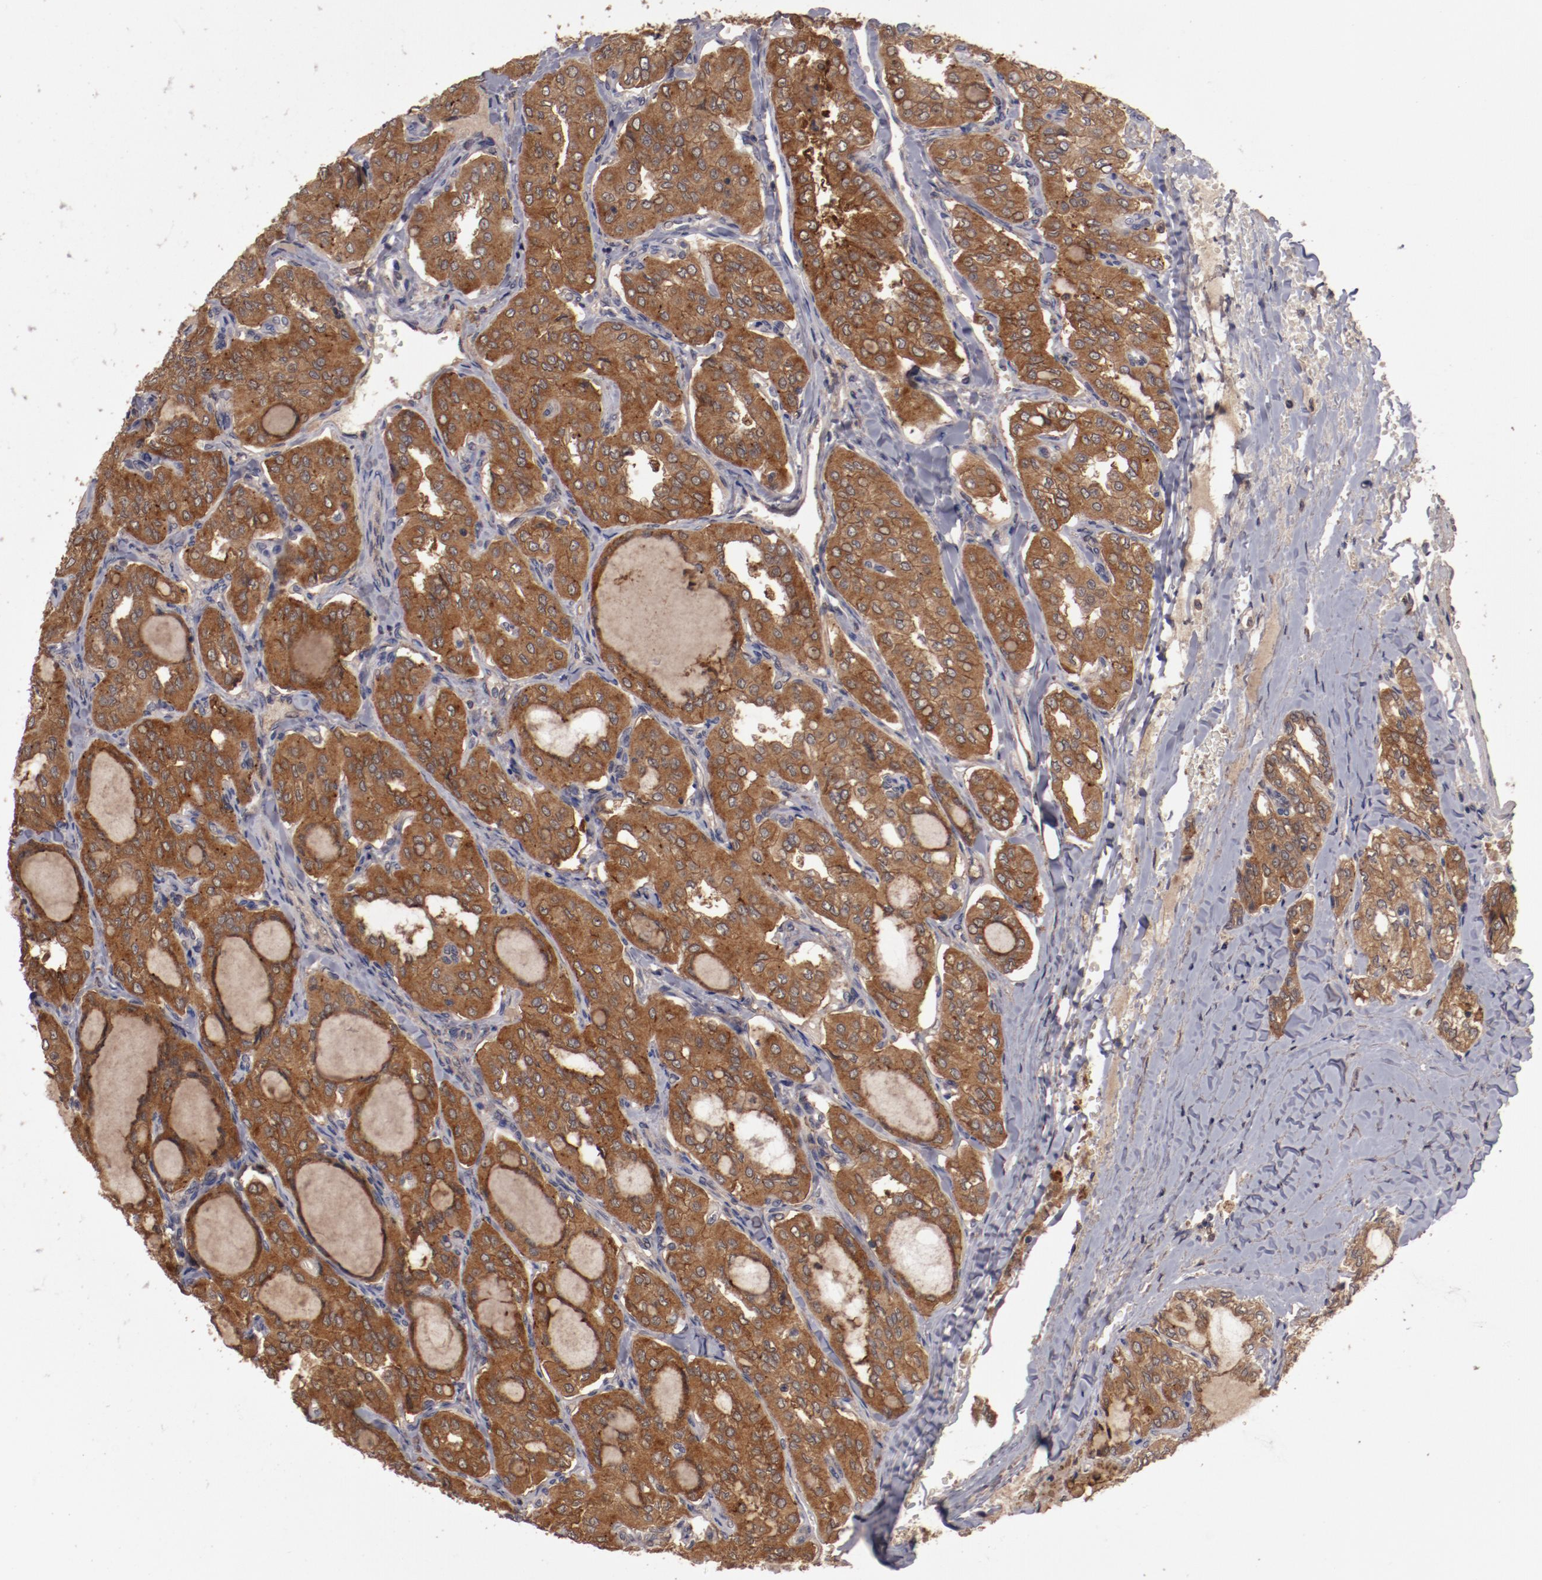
{"staining": {"intensity": "strong", "quantity": ">75%", "location": "cytoplasmic/membranous"}, "tissue": "thyroid cancer", "cell_type": "Tumor cells", "image_type": "cancer", "snomed": [{"axis": "morphology", "description": "Papillary adenocarcinoma, NOS"}, {"axis": "topography", "description": "Thyroid gland"}], "caption": "An IHC photomicrograph of tumor tissue is shown. Protein staining in brown shows strong cytoplasmic/membranous positivity in thyroid papillary adenocarcinoma within tumor cells. The staining is performed using DAB brown chromogen to label protein expression. The nuclei are counter-stained blue using hematoxylin.", "gene": "LRRC75B", "patient": {"sex": "male", "age": 20}}